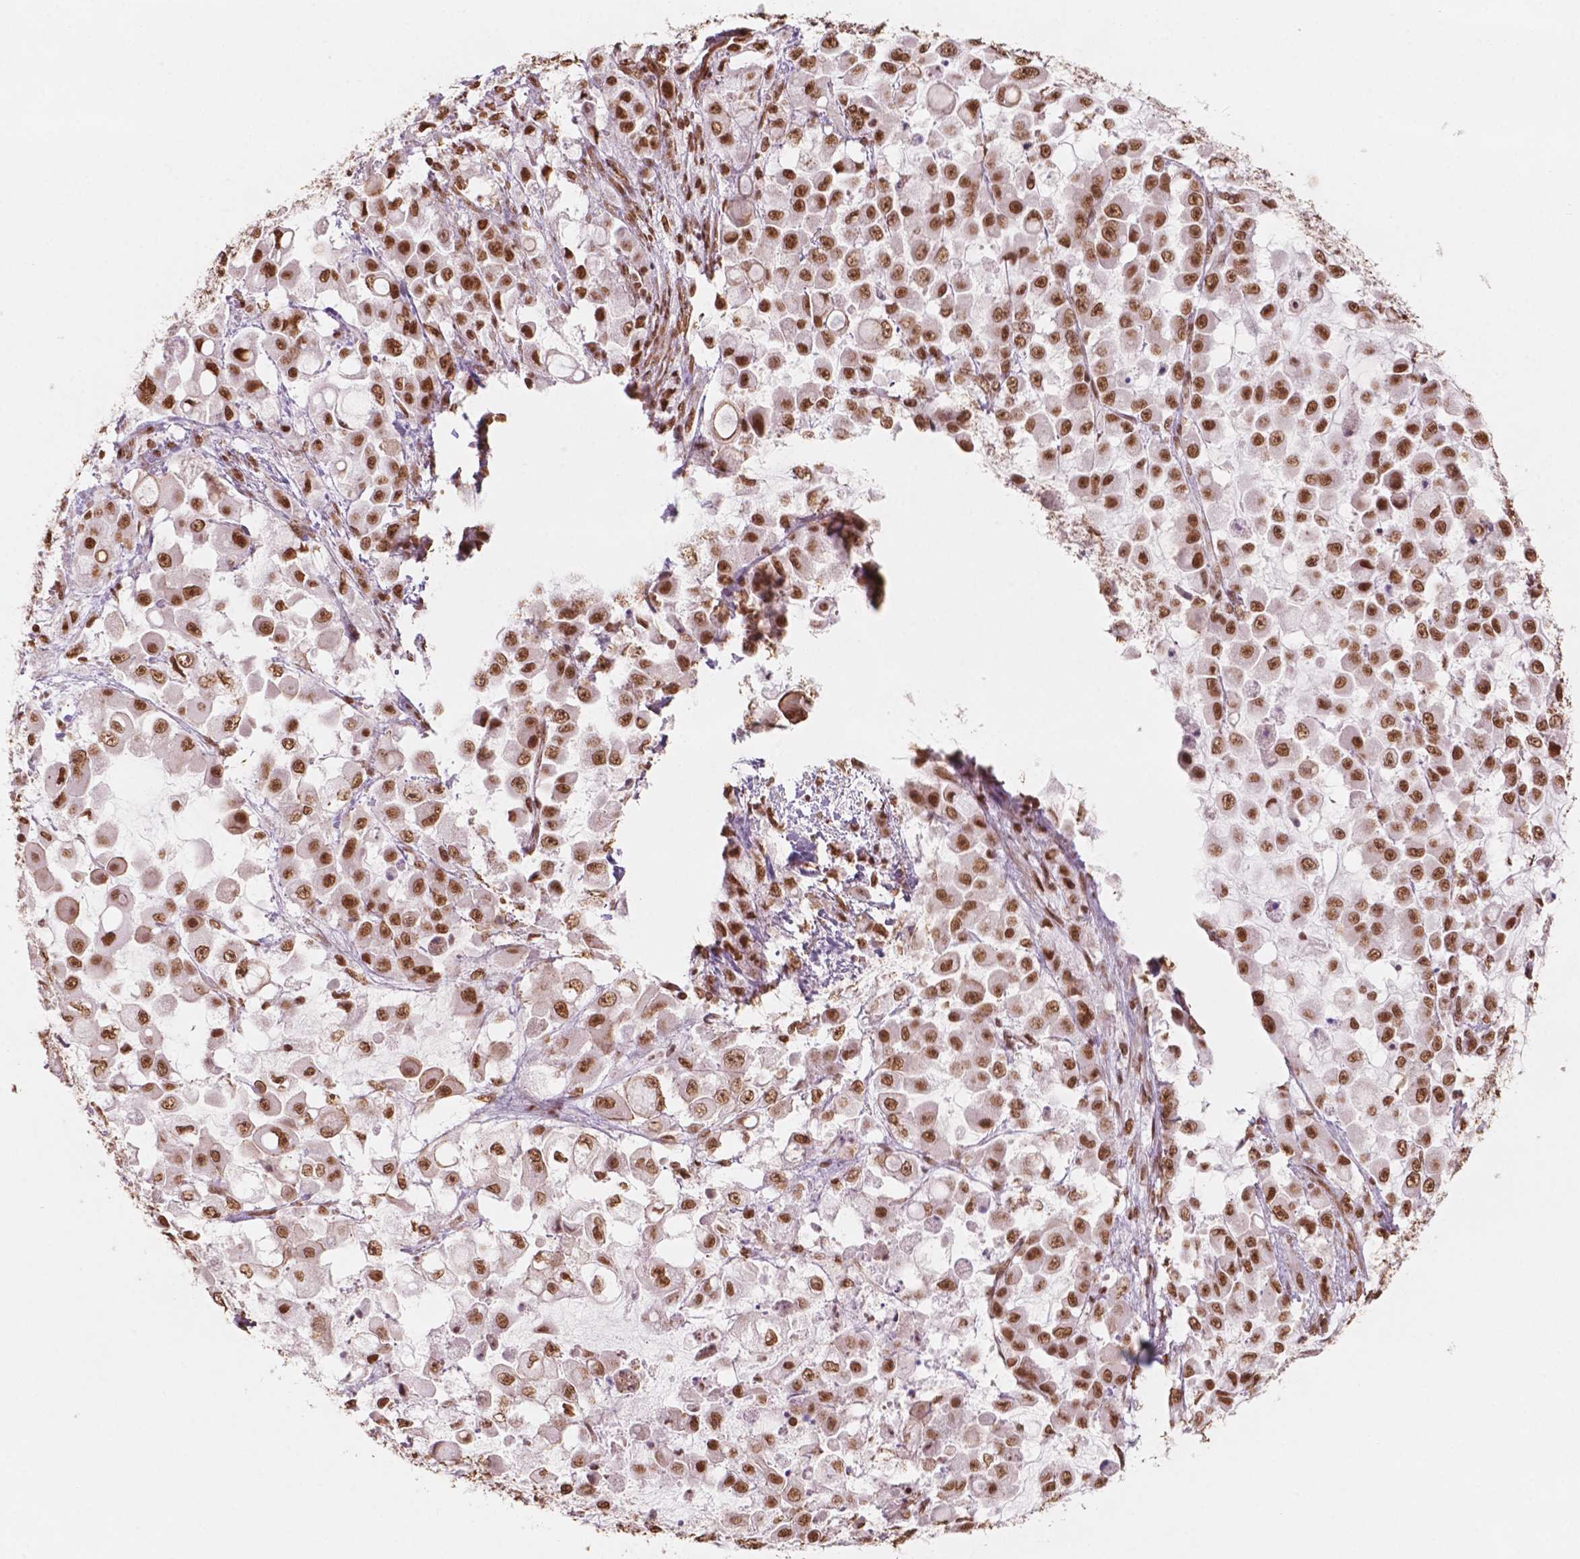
{"staining": {"intensity": "moderate", "quantity": ">75%", "location": "nuclear"}, "tissue": "stomach cancer", "cell_type": "Tumor cells", "image_type": "cancer", "snomed": [{"axis": "morphology", "description": "Adenocarcinoma, NOS"}, {"axis": "topography", "description": "Stomach"}], "caption": "Stomach cancer stained with a protein marker demonstrates moderate staining in tumor cells.", "gene": "GTF3C5", "patient": {"sex": "female", "age": 76}}